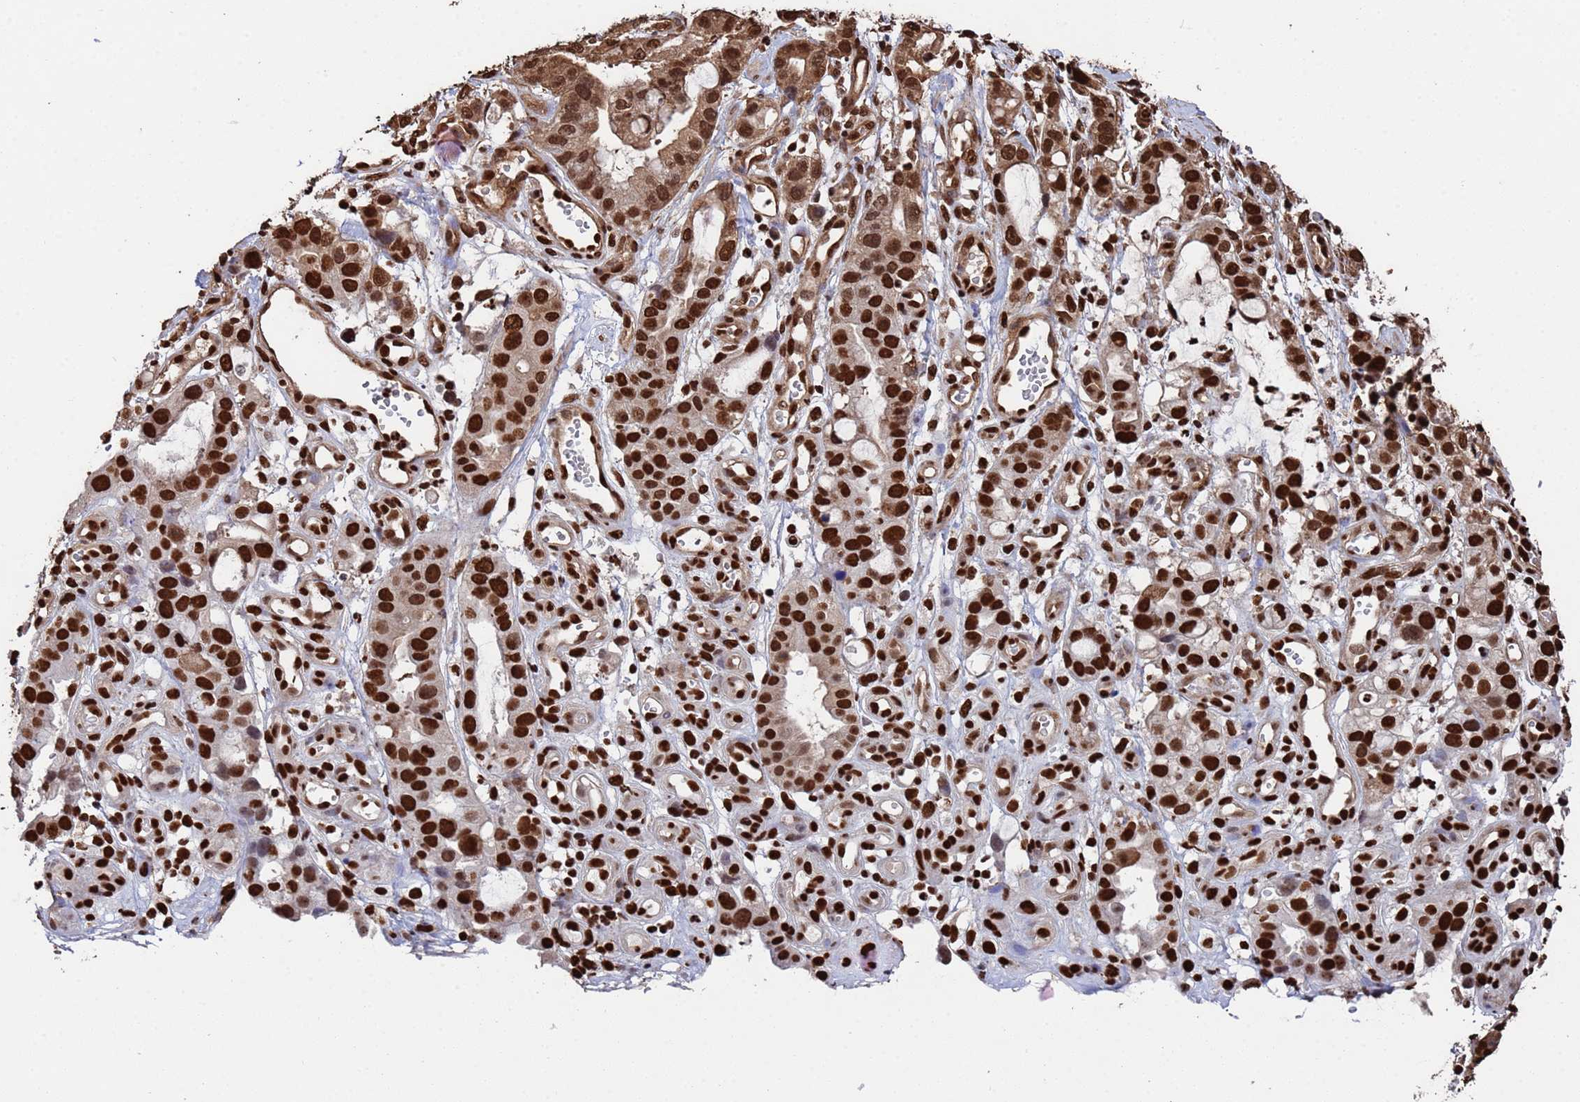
{"staining": {"intensity": "strong", "quantity": ">75%", "location": "nuclear"}, "tissue": "stomach cancer", "cell_type": "Tumor cells", "image_type": "cancer", "snomed": [{"axis": "morphology", "description": "Adenocarcinoma, NOS"}, {"axis": "topography", "description": "Stomach"}], "caption": "Protein staining by IHC demonstrates strong nuclear positivity in approximately >75% of tumor cells in adenocarcinoma (stomach).", "gene": "SUMO4", "patient": {"sex": "male", "age": 55}}